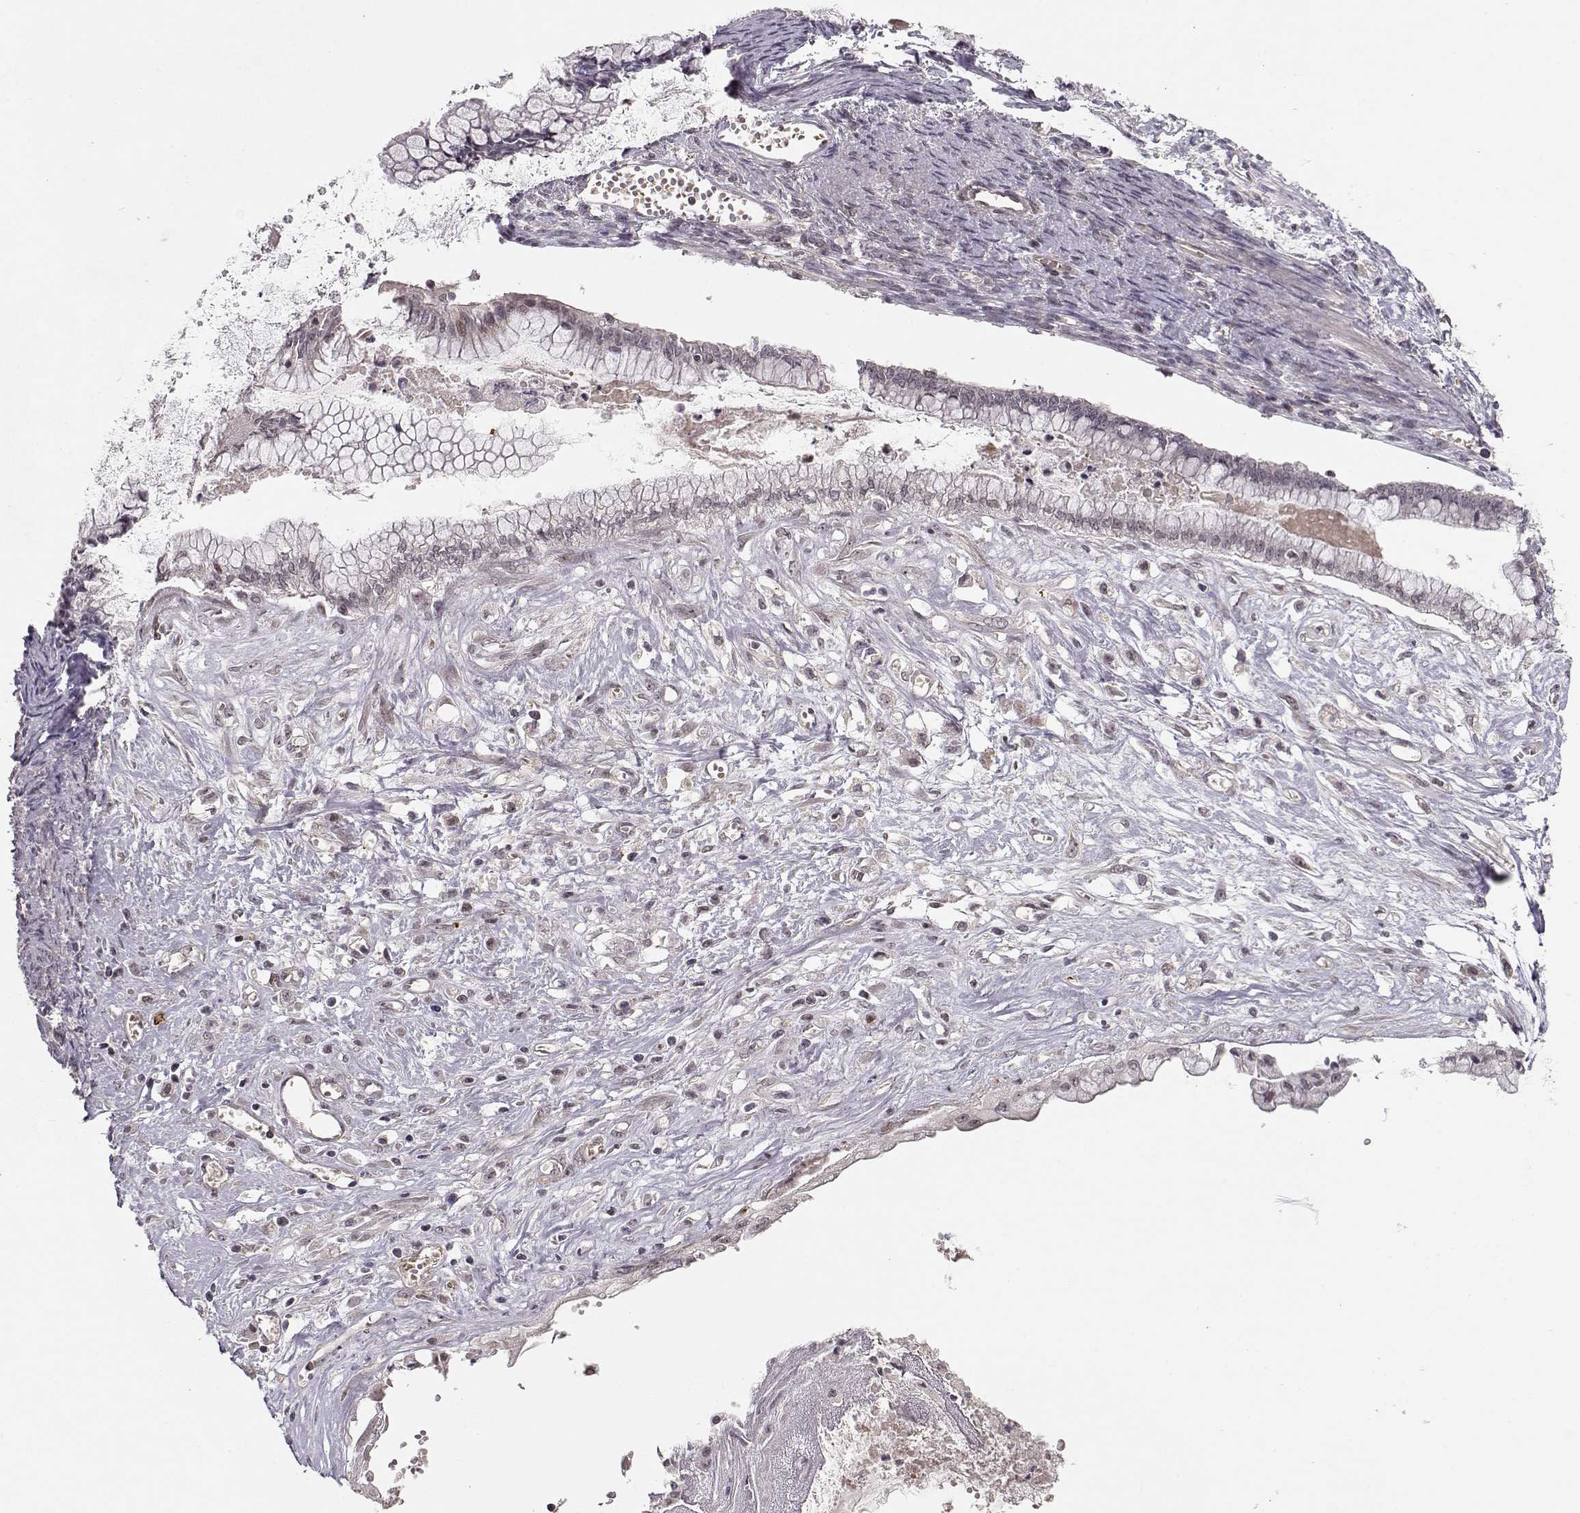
{"staining": {"intensity": "weak", "quantity": "<25%", "location": "cytoplasmic/membranous"}, "tissue": "ovarian cancer", "cell_type": "Tumor cells", "image_type": "cancer", "snomed": [{"axis": "morphology", "description": "Cystadenocarcinoma, mucinous, NOS"}, {"axis": "topography", "description": "Ovary"}], "caption": "Tumor cells are negative for protein expression in human ovarian mucinous cystadenocarcinoma.", "gene": "CIR1", "patient": {"sex": "female", "age": 67}}